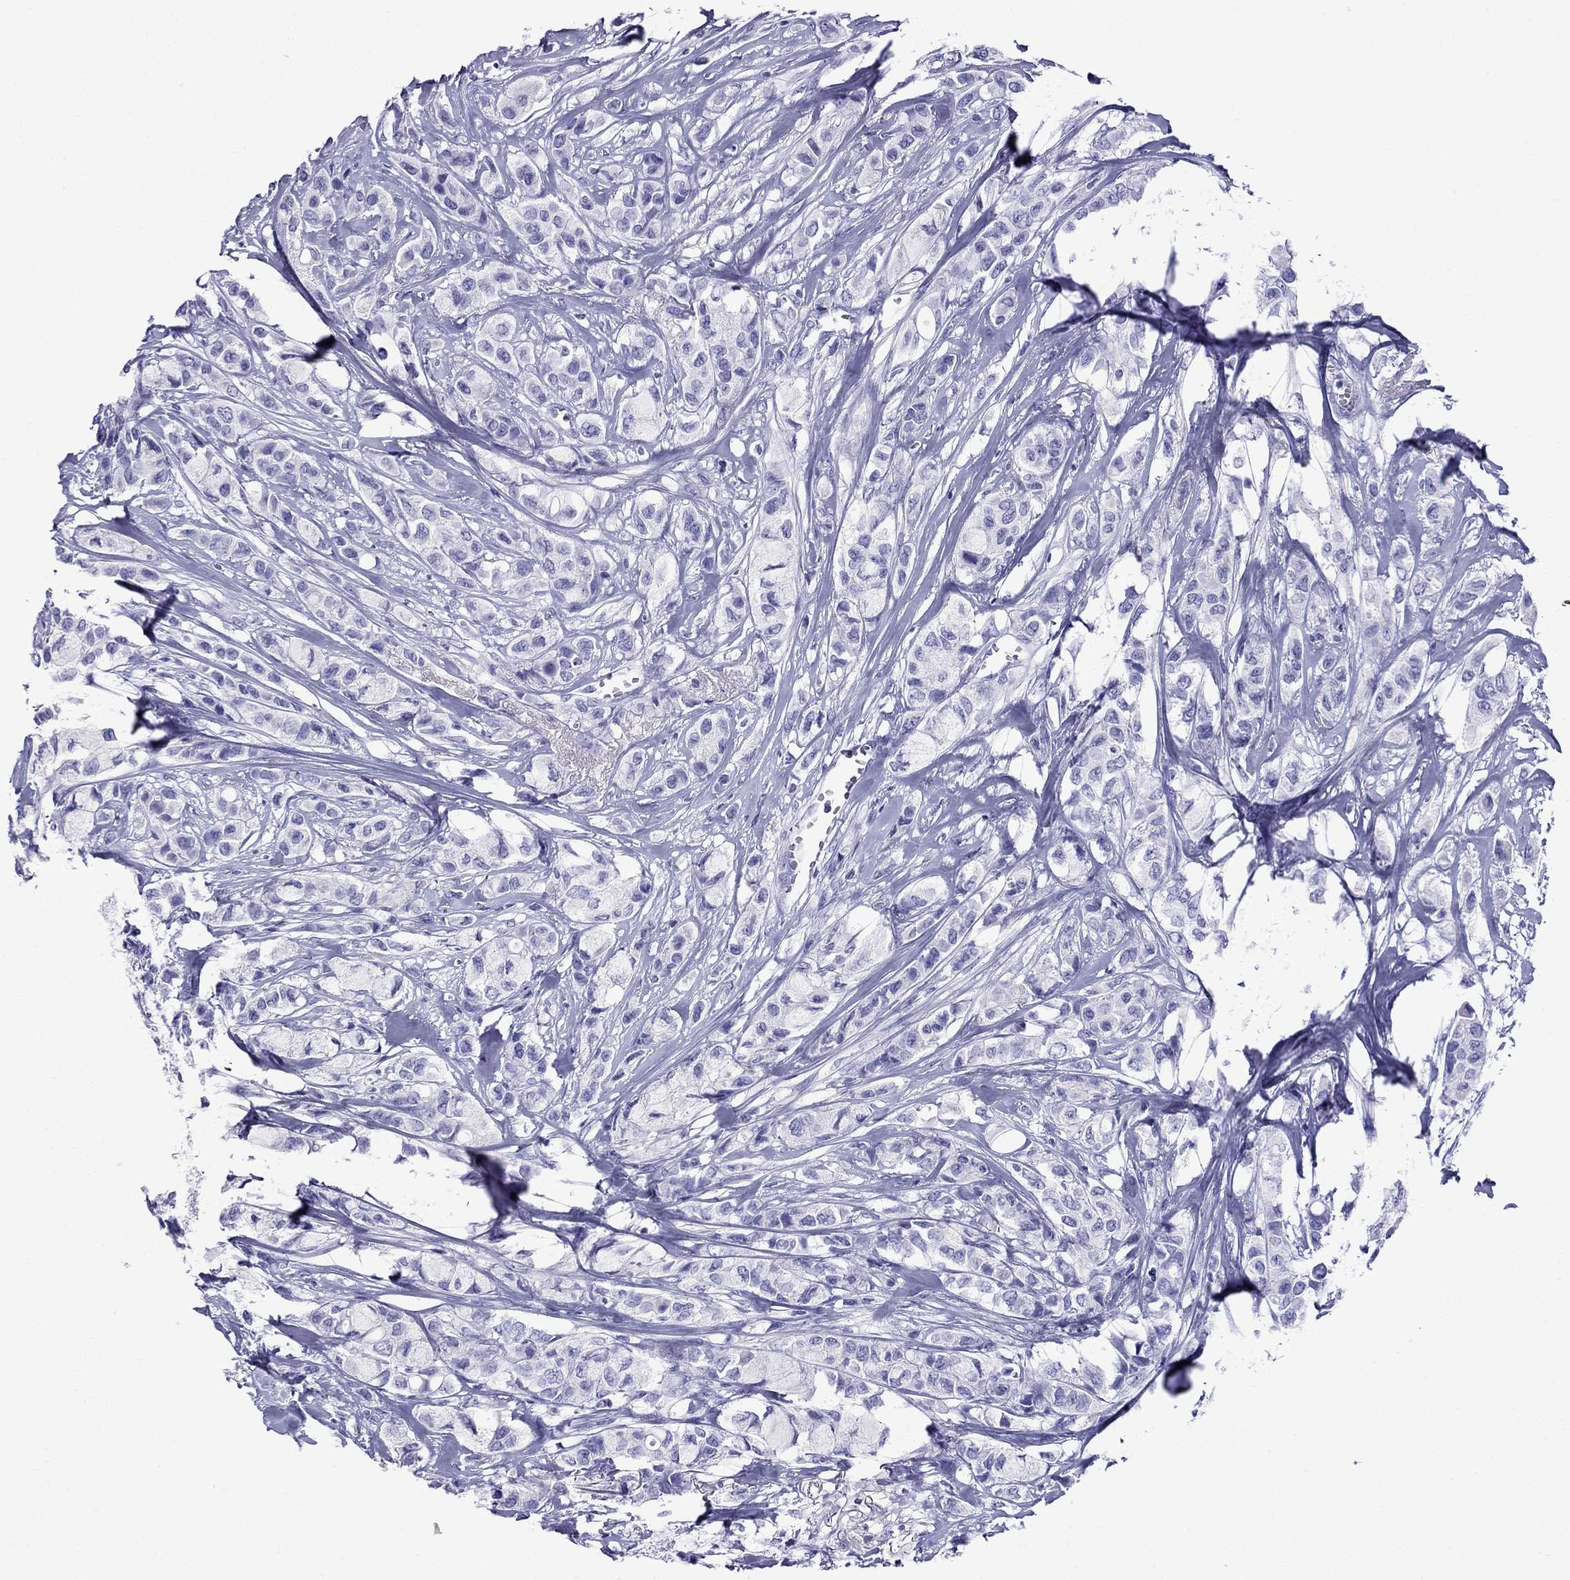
{"staining": {"intensity": "negative", "quantity": "none", "location": "none"}, "tissue": "breast cancer", "cell_type": "Tumor cells", "image_type": "cancer", "snomed": [{"axis": "morphology", "description": "Duct carcinoma"}, {"axis": "topography", "description": "Breast"}], "caption": "Immunohistochemical staining of human invasive ductal carcinoma (breast) reveals no significant staining in tumor cells.", "gene": "CRYBA1", "patient": {"sex": "female", "age": 85}}